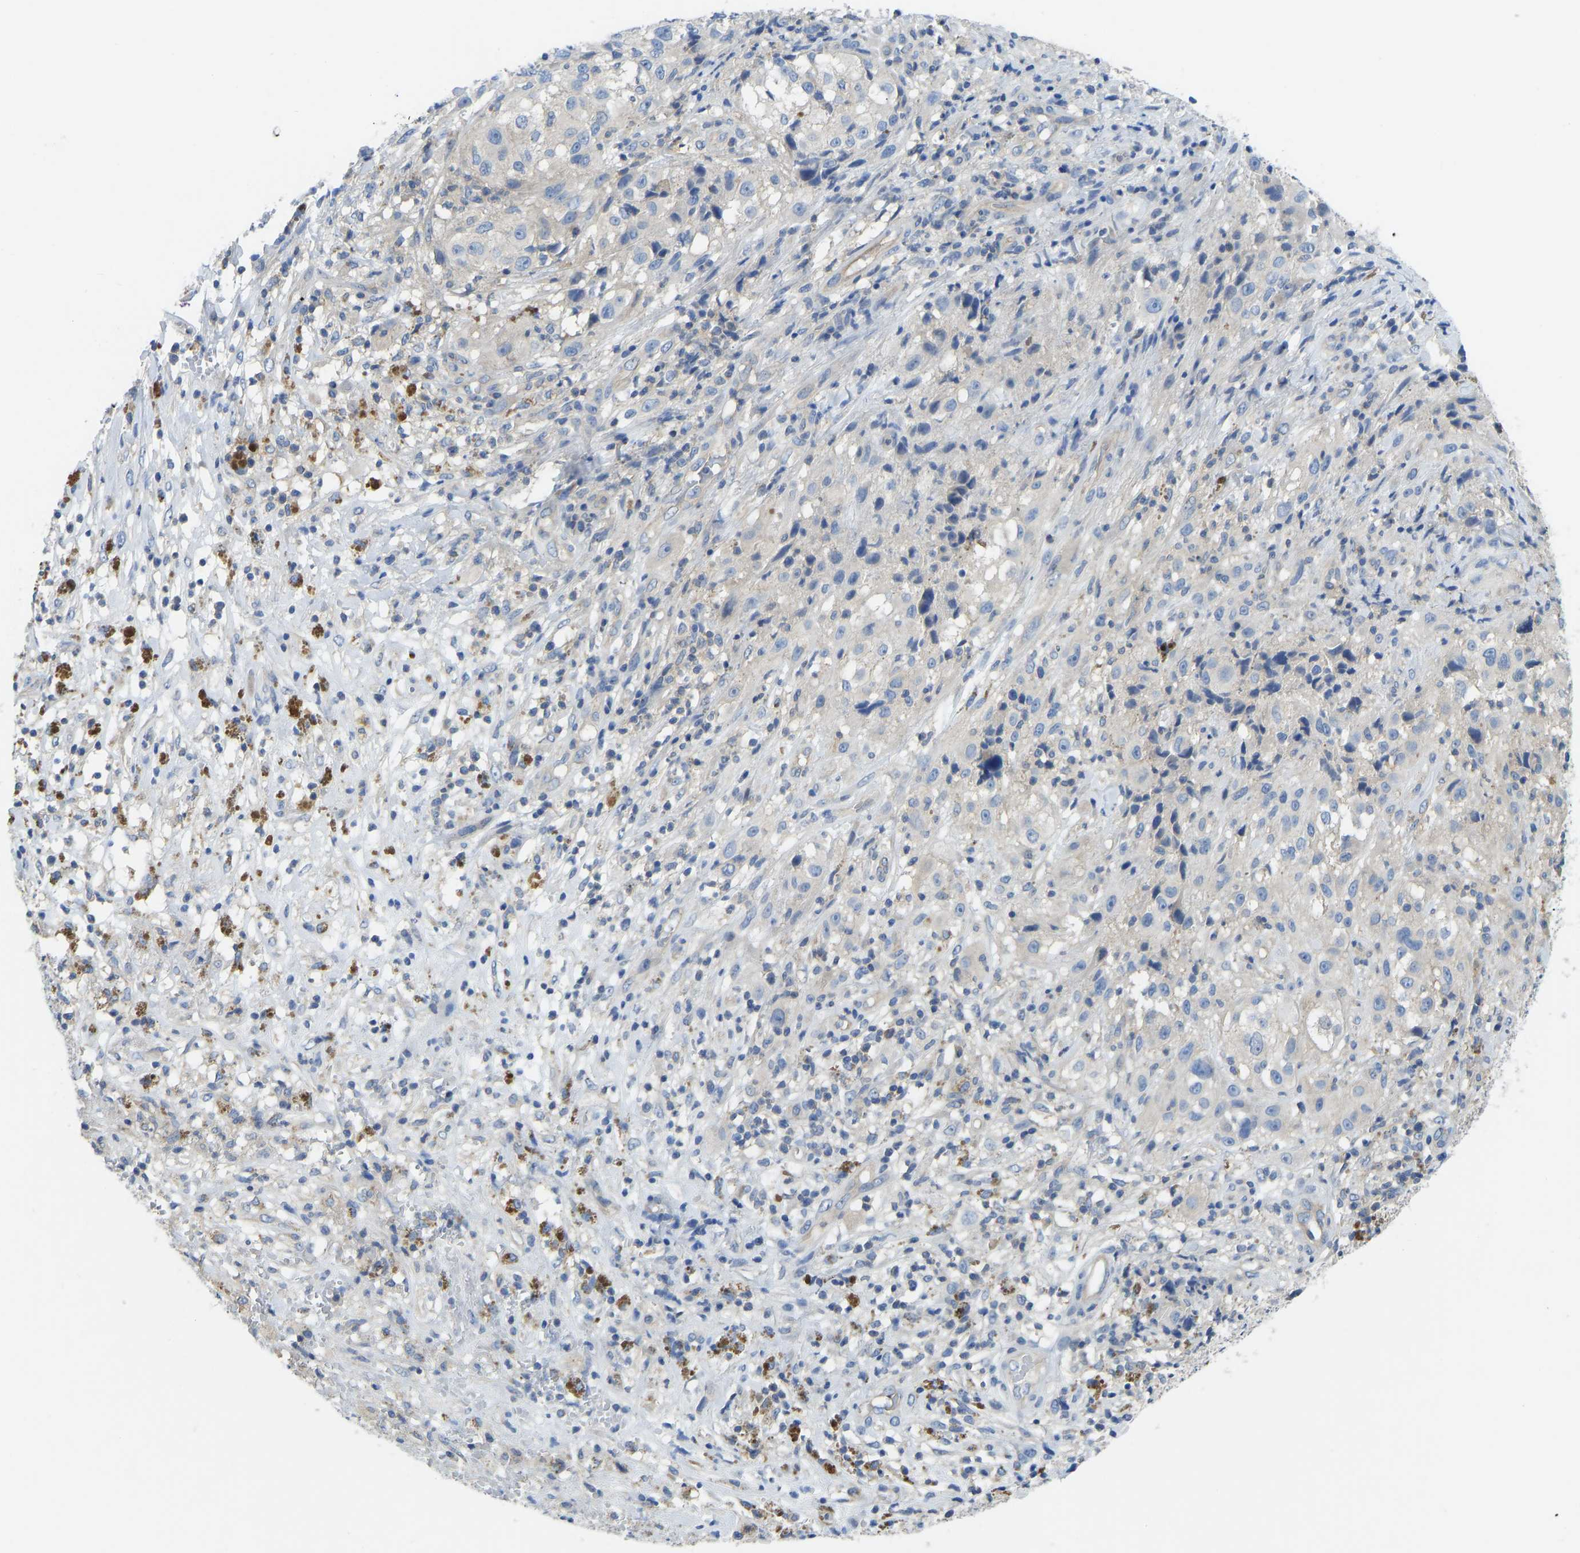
{"staining": {"intensity": "negative", "quantity": "none", "location": "none"}, "tissue": "melanoma", "cell_type": "Tumor cells", "image_type": "cancer", "snomed": [{"axis": "morphology", "description": "Necrosis, NOS"}, {"axis": "morphology", "description": "Malignant melanoma, NOS"}, {"axis": "topography", "description": "Skin"}], "caption": "A high-resolution photomicrograph shows IHC staining of melanoma, which demonstrates no significant positivity in tumor cells.", "gene": "PPP3CA", "patient": {"sex": "female", "age": 87}}